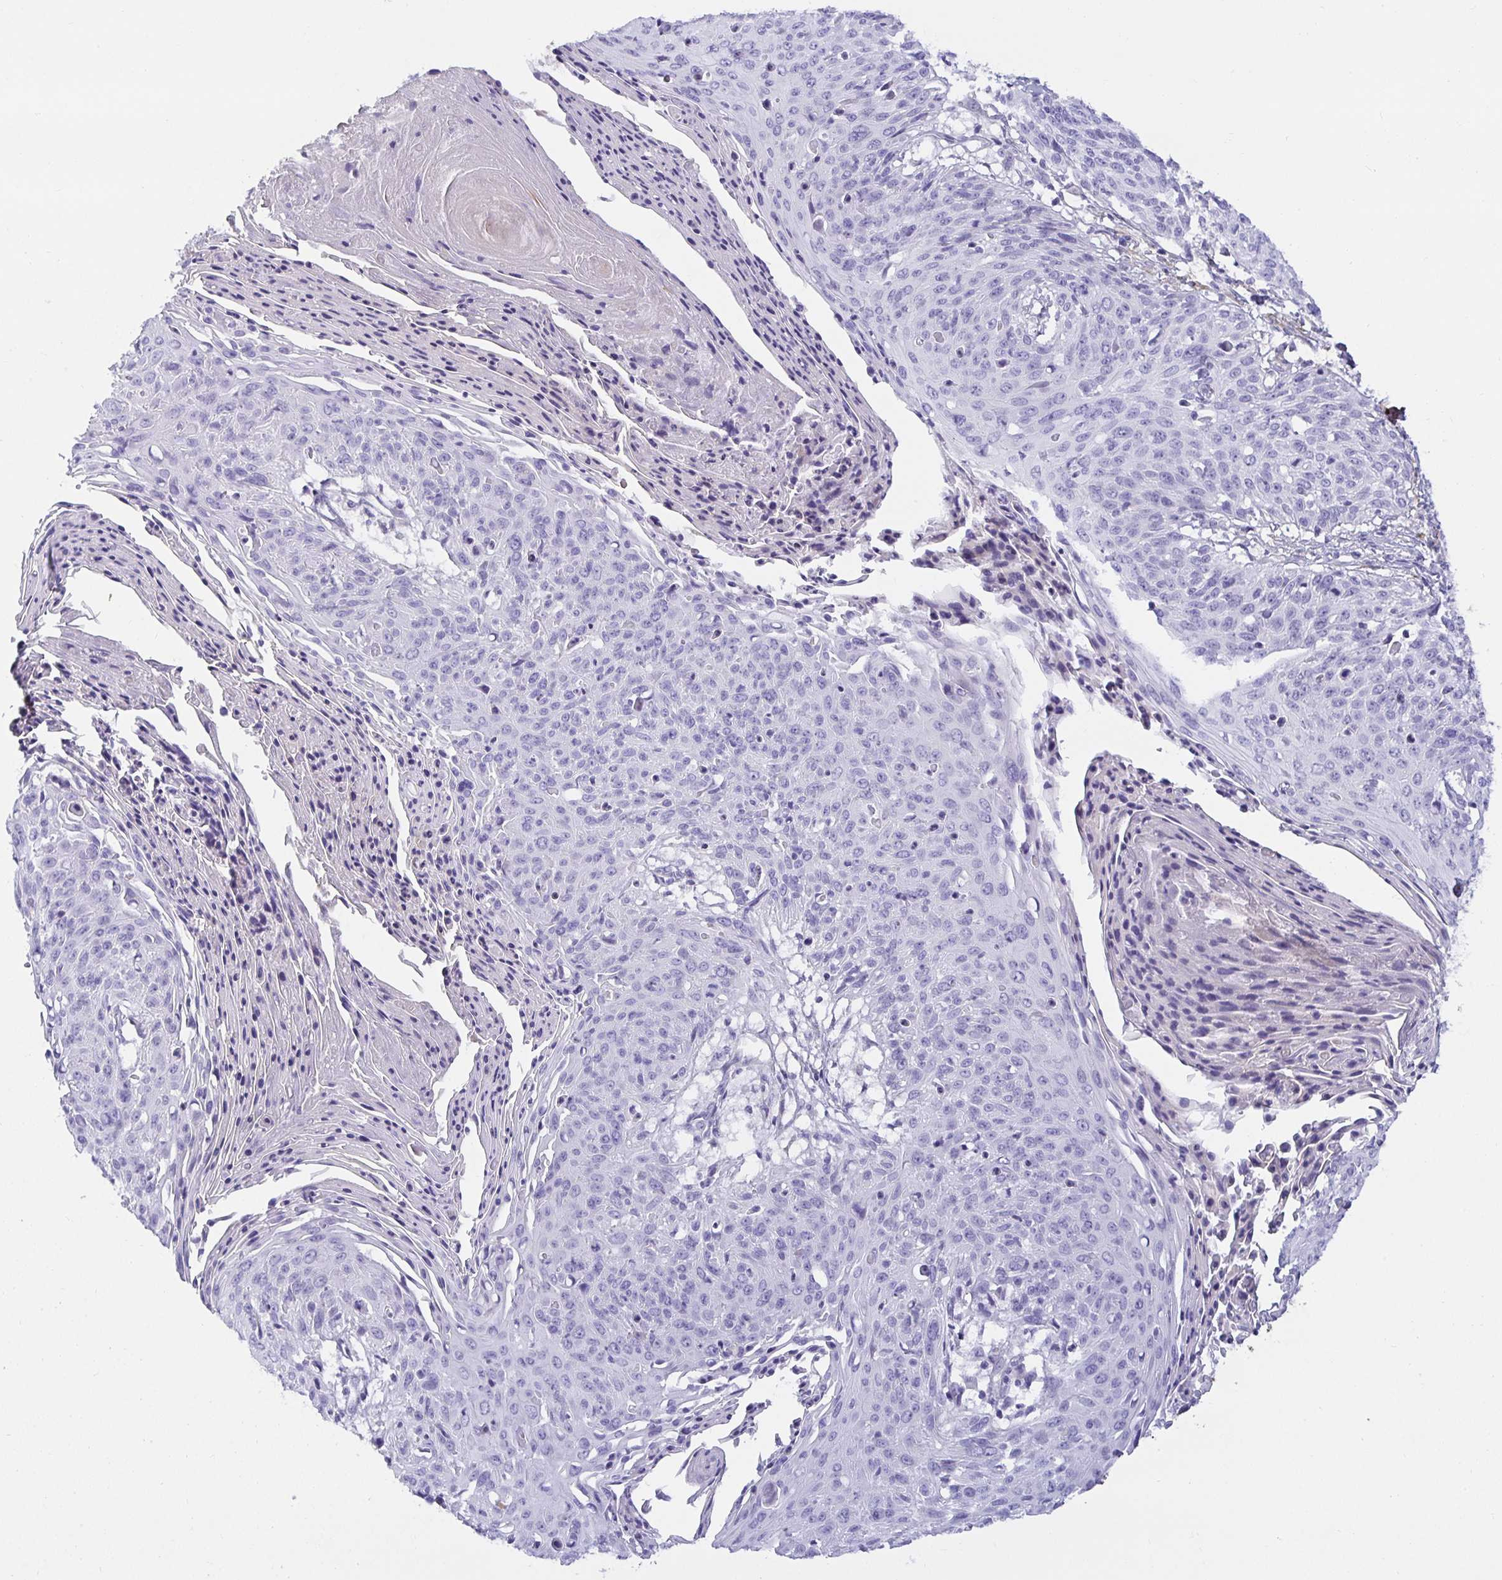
{"staining": {"intensity": "negative", "quantity": "none", "location": "none"}, "tissue": "cervical cancer", "cell_type": "Tumor cells", "image_type": "cancer", "snomed": [{"axis": "morphology", "description": "Squamous cell carcinoma, NOS"}, {"axis": "topography", "description": "Cervix"}], "caption": "DAB immunohistochemical staining of human cervical cancer (squamous cell carcinoma) demonstrates no significant expression in tumor cells.", "gene": "SPAG4", "patient": {"sex": "female", "age": 45}}